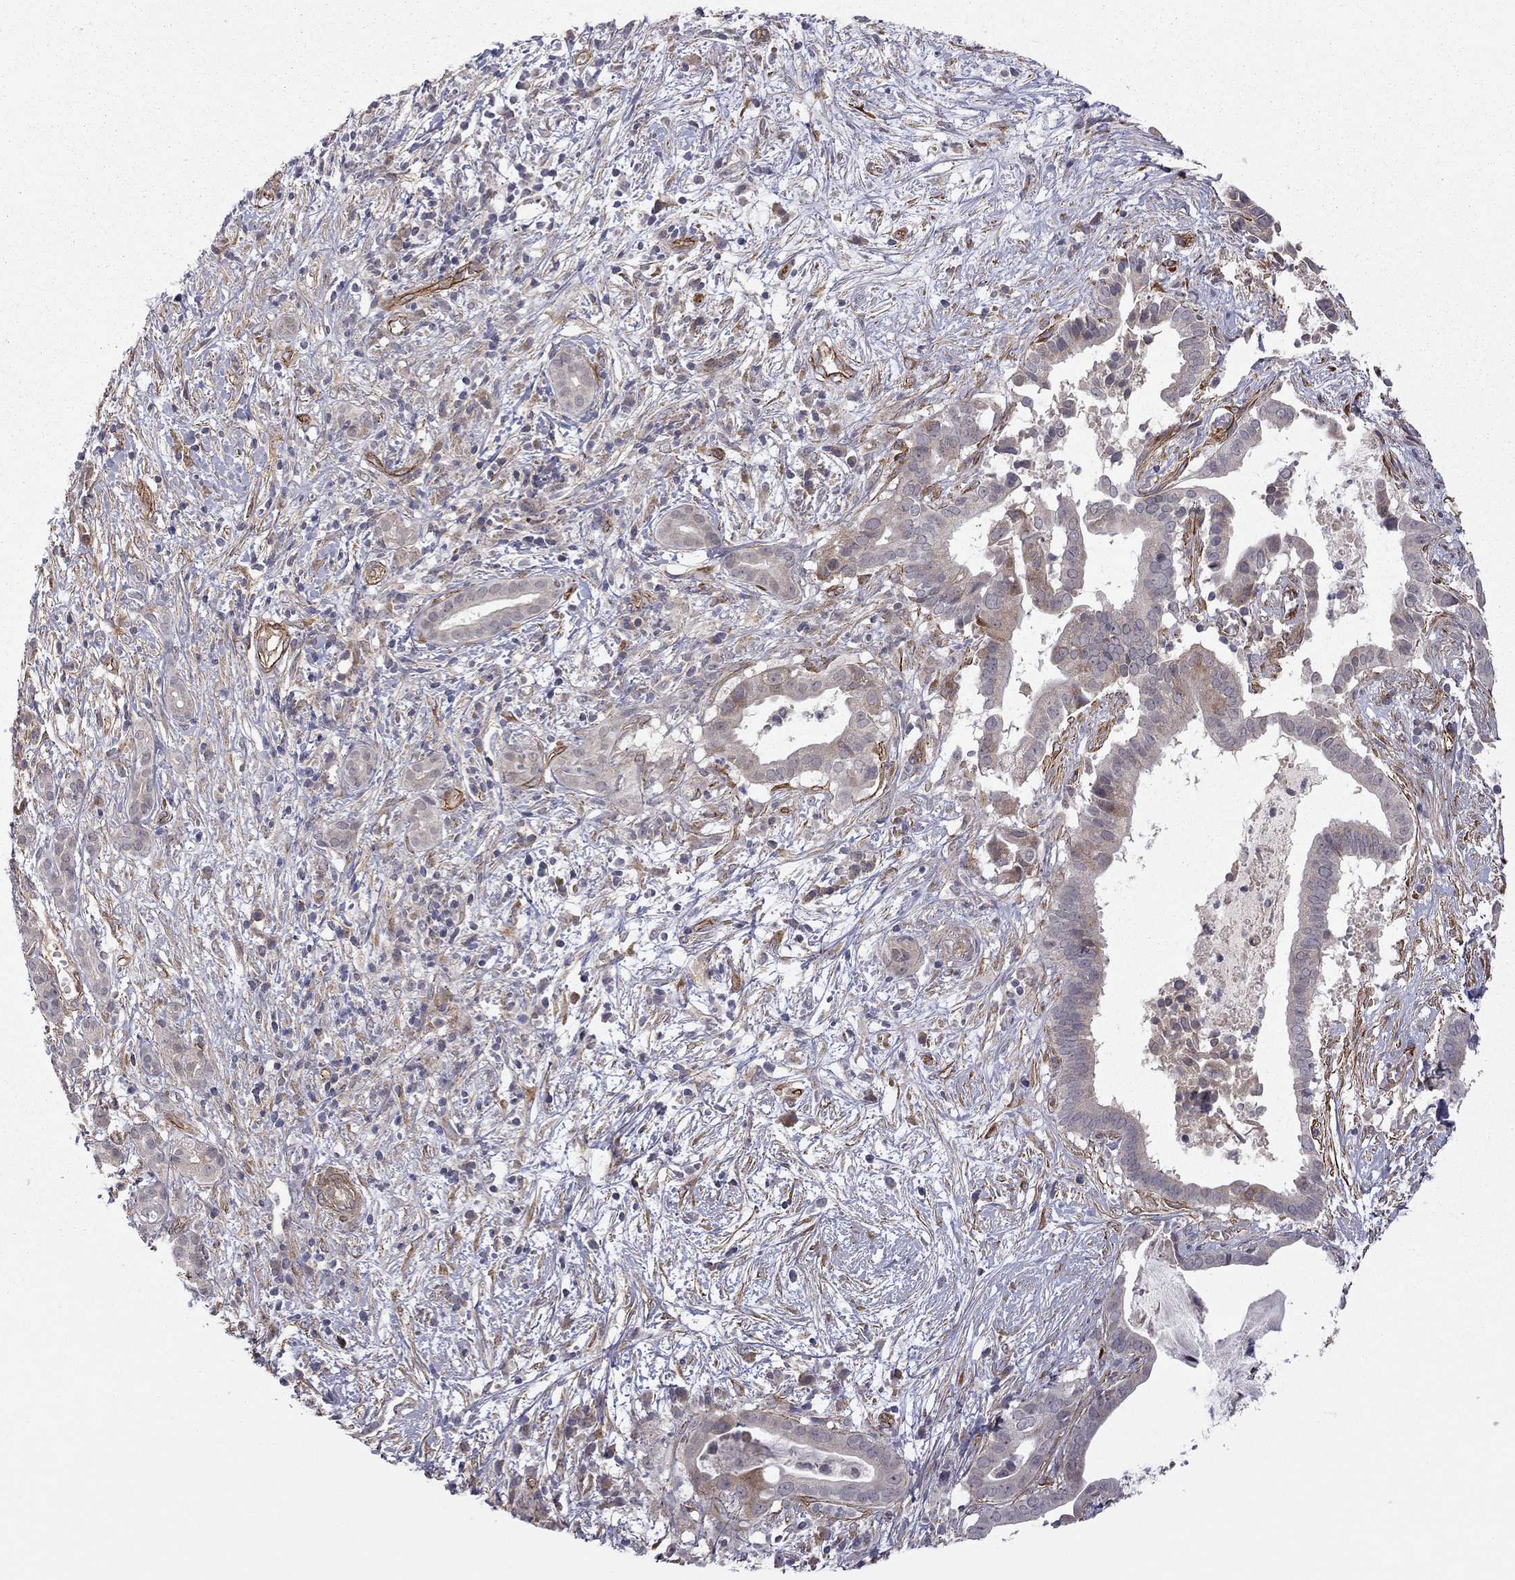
{"staining": {"intensity": "negative", "quantity": "none", "location": "none"}, "tissue": "pancreatic cancer", "cell_type": "Tumor cells", "image_type": "cancer", "snomed": [{"axis": "morphology", "description": "Adenocarcinoma, NOS"}, {"axis": "topography", "description": "Pancreas"}], "caption": "IHC image of neoplastic tissue: pancreatic cancer (adenocarcinoma) stained with DAB (3,3'-diaminobenzidine) exhibits no significant protein expression in tumor cells. Nuclei are stained in blue.", "gene": "EXOC3L2", "patient": {"sex": "male", "age": 61}}